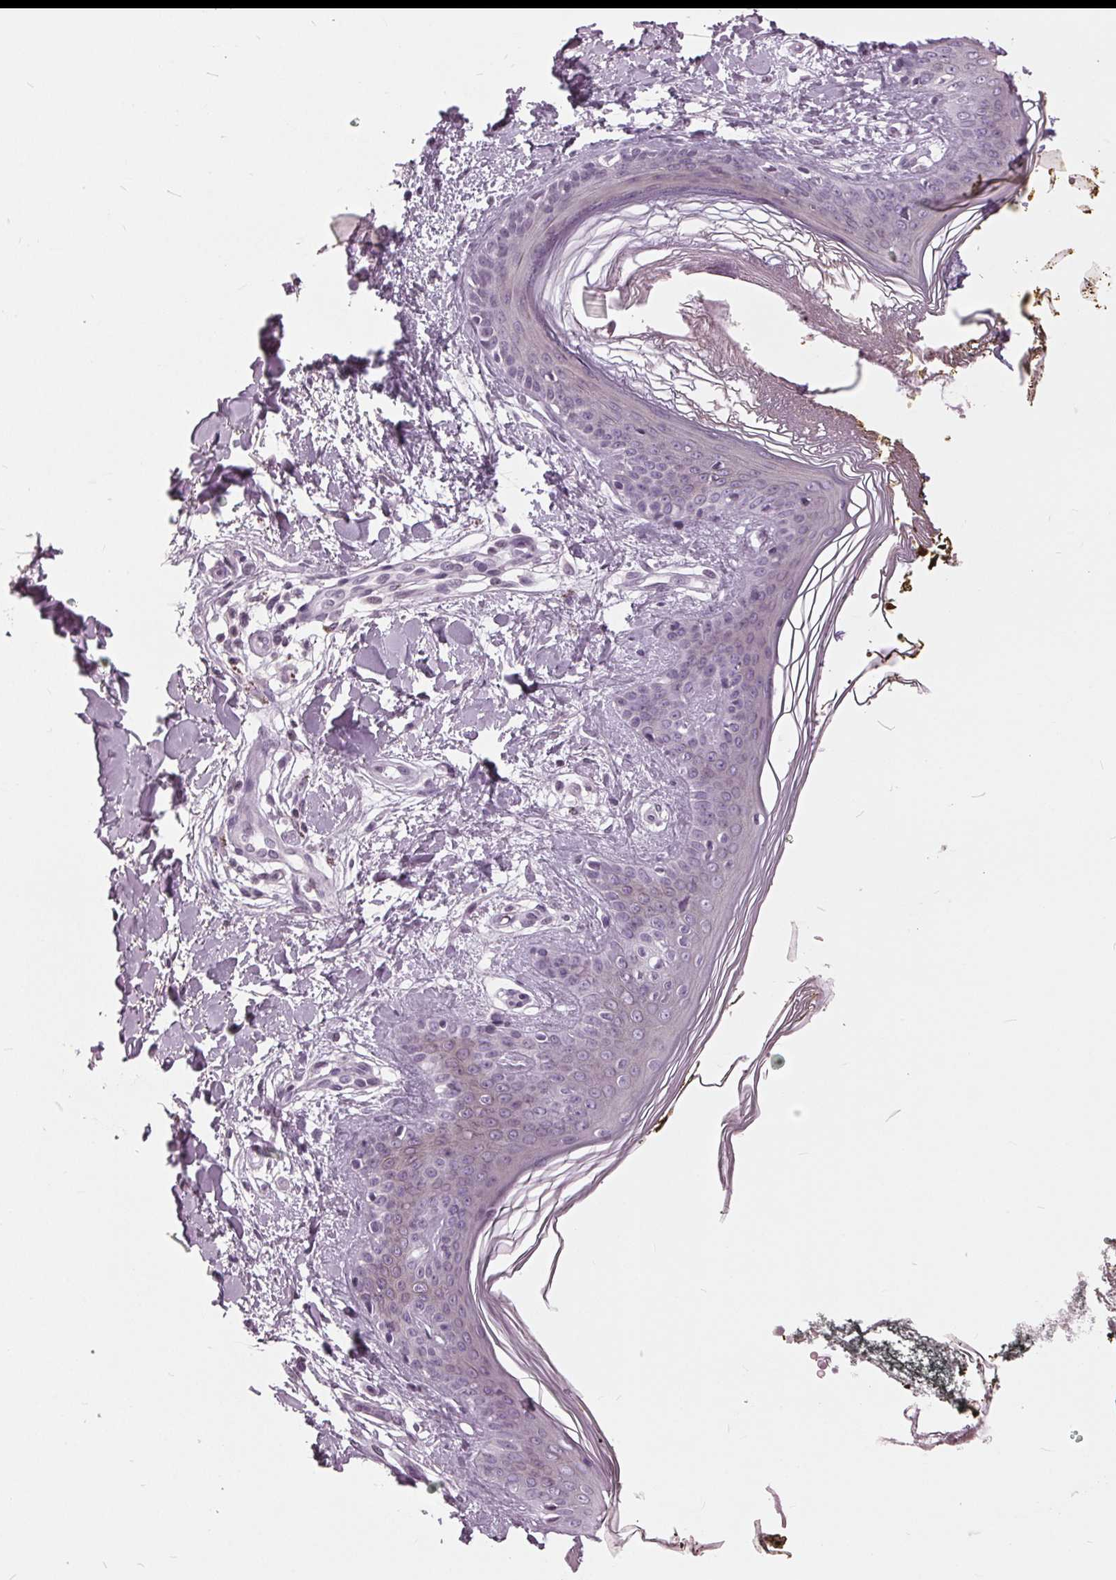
{"staining": {"intensity": "negative", "quantity": "none", "location": "none"}, "tissue": "skin", "cell_type": "Fibroblasts", "image_type": "normal", "snomed": [{"axis": "morphology", "description": "Normal tissue, NOS"}, {"axis": "topography", "description": "Skin"}], "caption": "Fibroblasts show no significant expression in unremarkable skin.", "gene": "SLC9A4", "patient": {"sex": "female", "age": 34}}